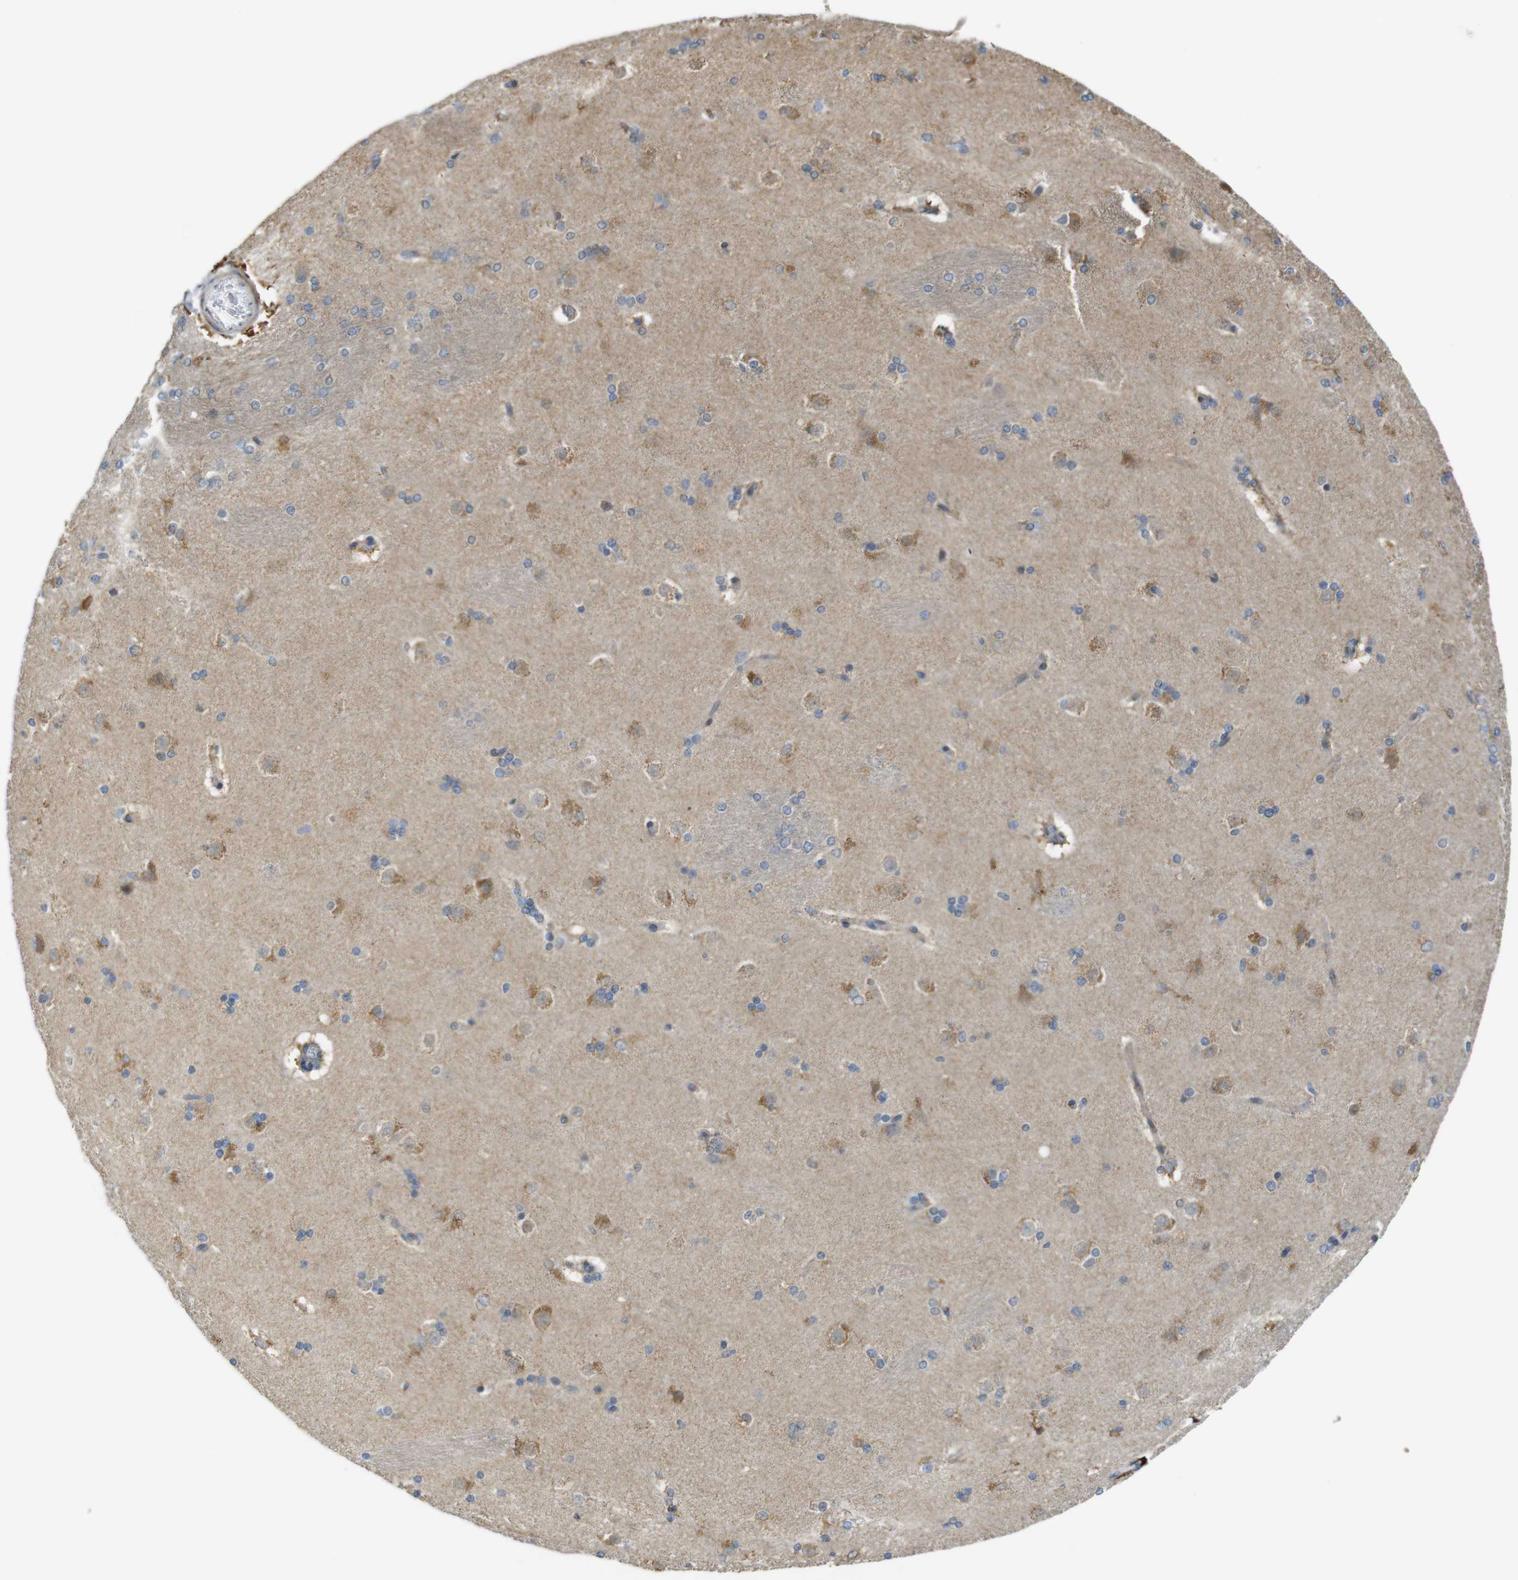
{"staining": {"intensity": "negative", "quantity": "none", "location": "none"}, "tissue": "caudate", "cell_type": "Glial cells", "image_type": "normal", "snomed": [{"axis": "morphology", "description": "Normal tissue, NOS"}, {"axis": "topography", "description": "Lateral ventricle wall"}], "caption": "Glial cells are negative for protein expression in benign human caudate. (DAB immunohistochemistry (IHC) with hematoxylin counter stain).", "gene": "MARCHF1", "patient": {"sex": "female", "age": 19}}